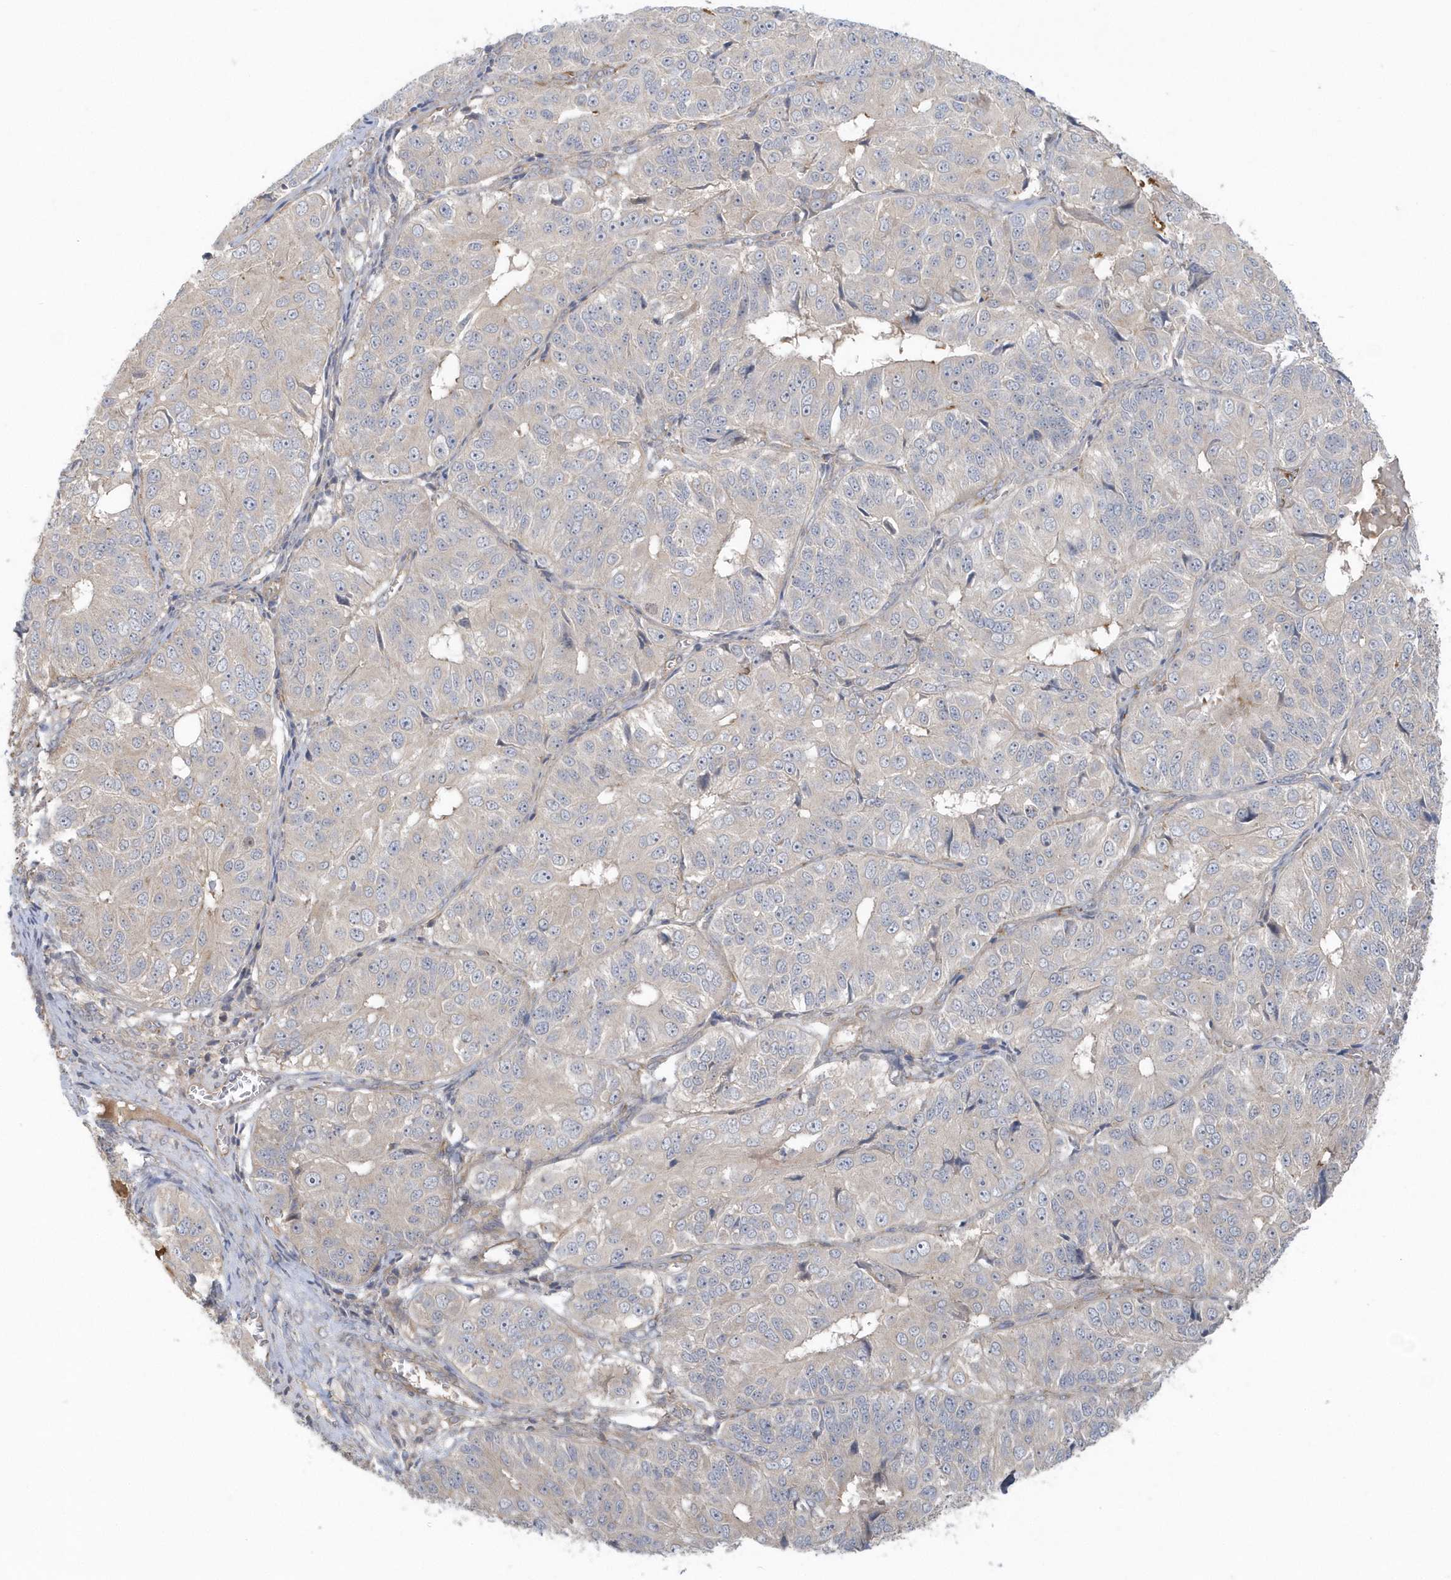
{"staining": {"intensity": "negative", "quantity": "none", "location": "none"}, "tissue": "ovarian cancer", "cell_type": "Tumor cells", "image_type": "cancer", "snomed": [{"axis": "morphology", "description": "Carcinoma, endometroid"}, {"axis": "topography", "description": "Ovary"}], "caption": "An image of ovarian endometroid carcinoma stained for a protein reveals no brown staining in tumor cells.", "gene": "ACTR1A", "patient": {"sex": "female", "age": 51}}